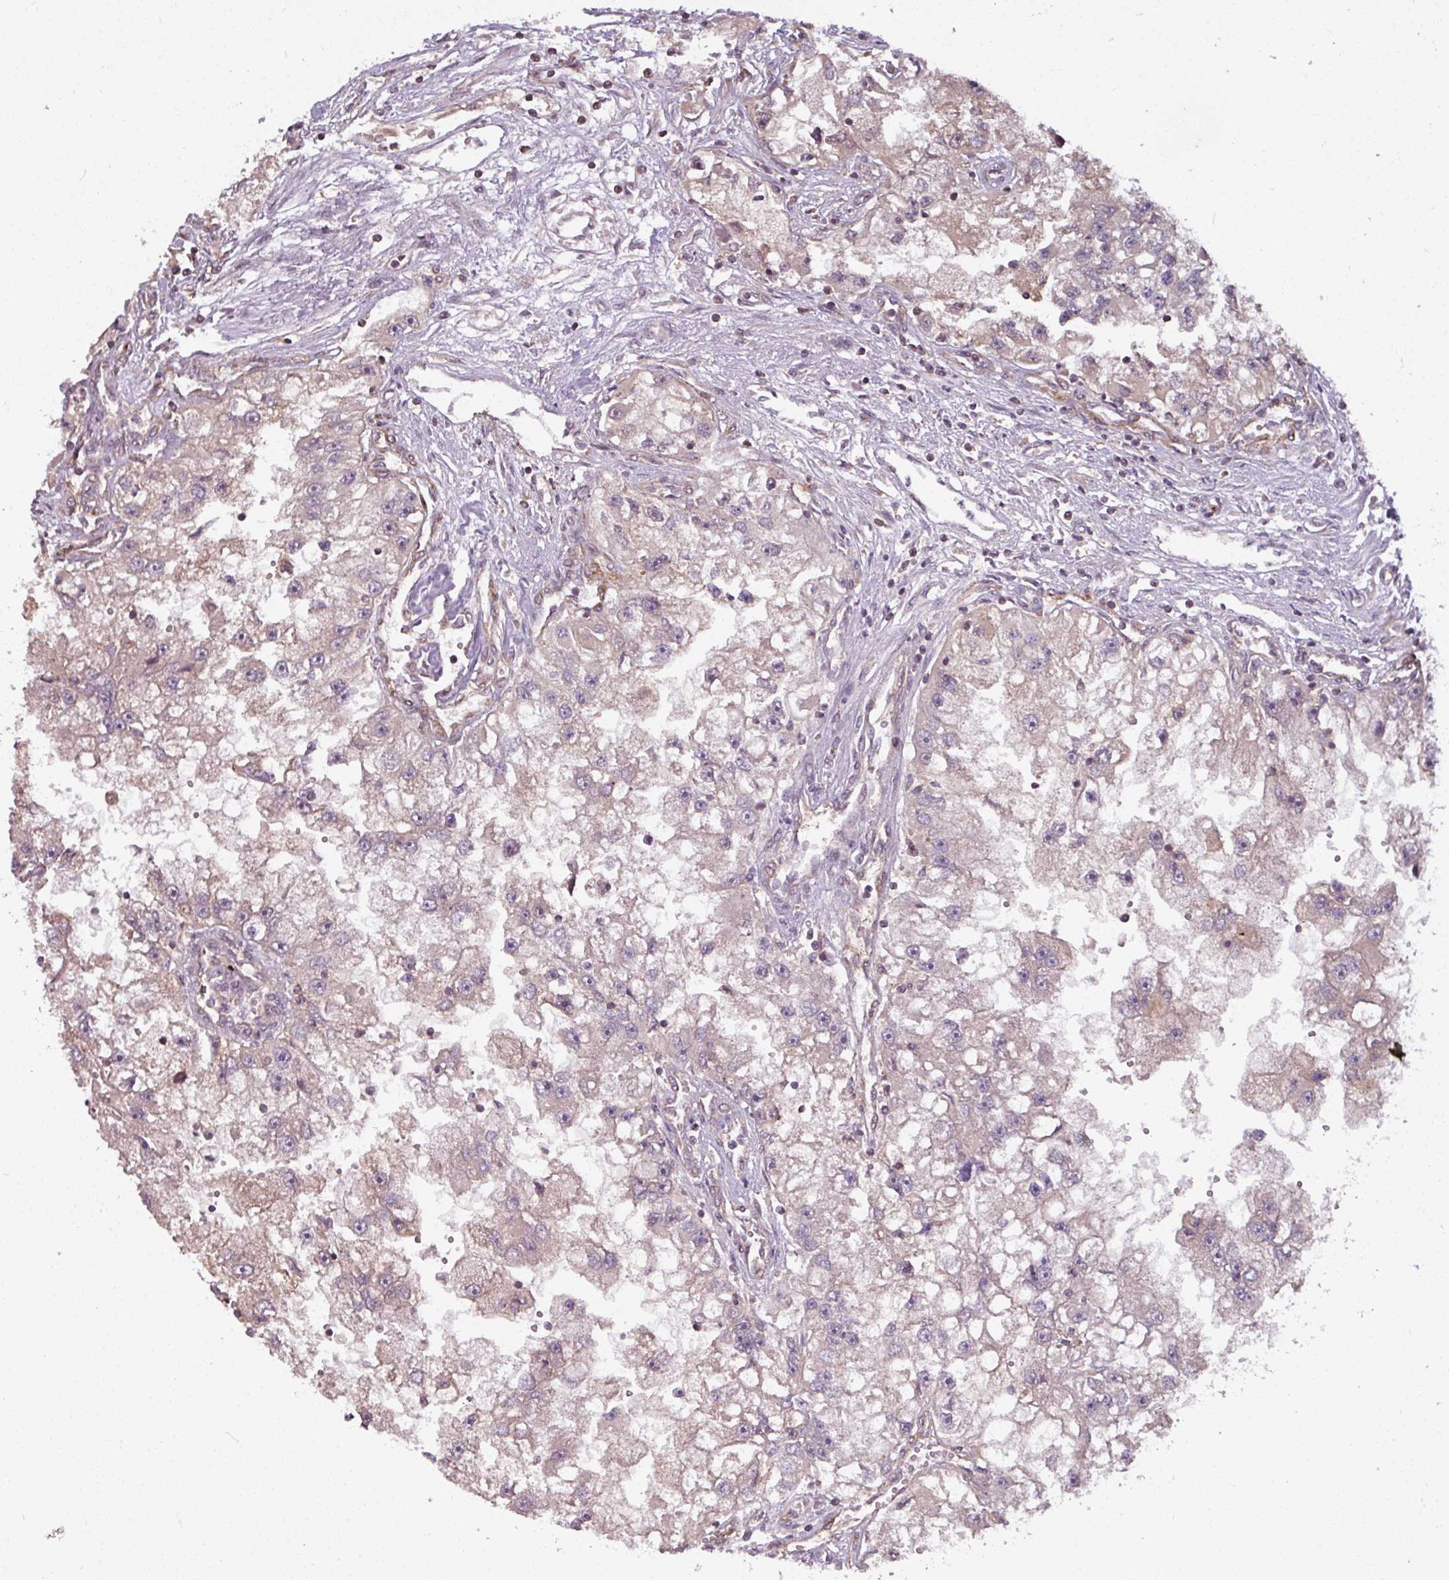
{"staining": {"intensity": "weak", "quantity": "25%-75%", "location": "cytoplasmic/membranous"}, "tissue": "renal cancer", "cell_type": "Tumor cells", "image_type": "cancer", "snomed": [{"axis": "morphology", "description": "Adenocarcinoma, NOS"}, {"axis": "topography", "description": "Kidney"}], "caption": "Renal adenocarcinoma stained with a protein marker reveals weak staining in tumor cells.", "gene": "TUSC3", "patient": {"sex": "male", "age": 63}}